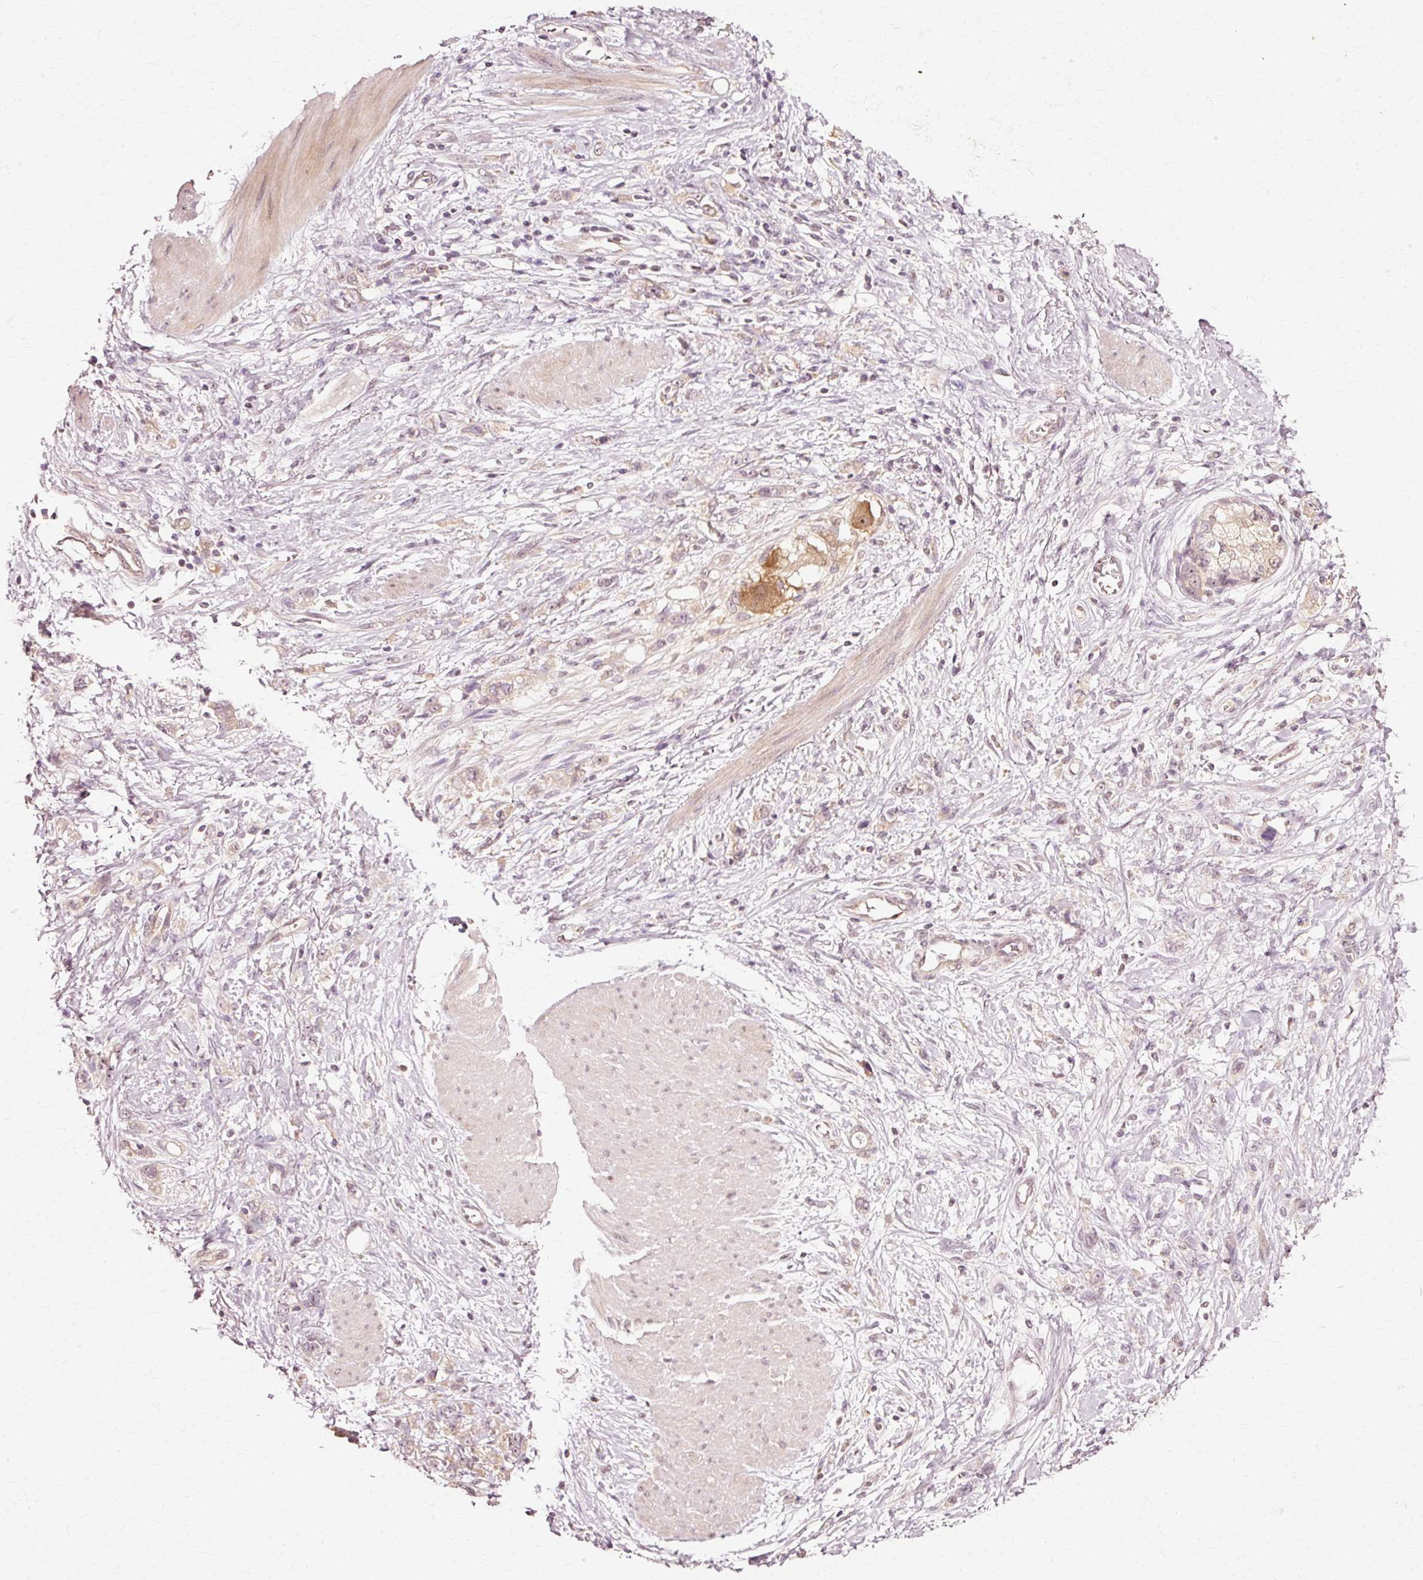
{"staining": {"intensity": "negative", "quantity": "none", "location": "none"}, "tissue": "stomach cancer", "cell_type": "Tumor cells", "image_type": "cancer", "snomed": [{"axis": "morphology", "description": "Adenocarcinoma, NOS"}, {"axis": "topography", "description": "Stomach"}], "caption": "There is no significant staining in tumor cells of stomach cancer.", "gene": "RGPD5", "patient": {"sex": "female", "age": 76}}